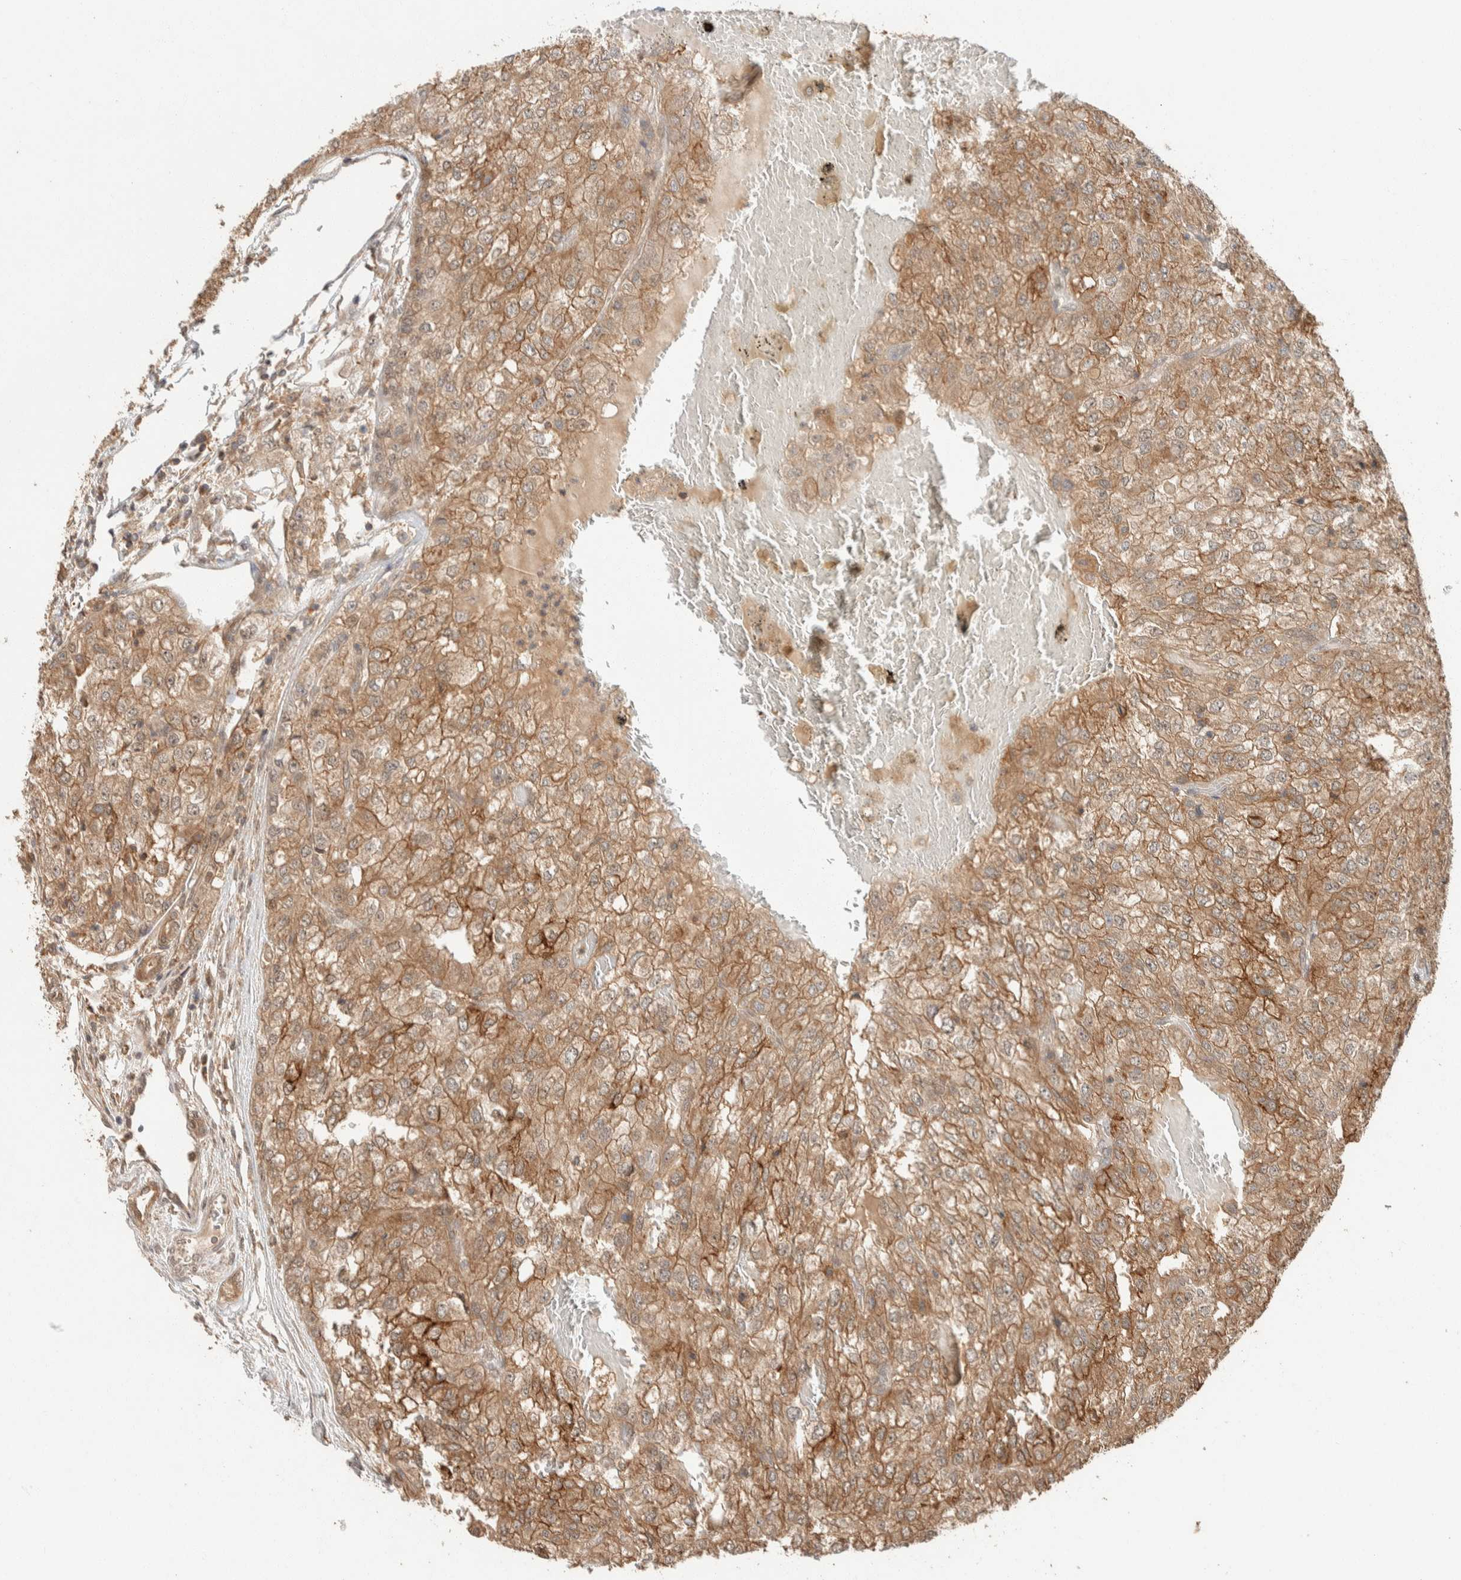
{"staining": {"intensity": "moderate", "quantity": ">75%", "location": "cytoplasmic/membranous"}, "tissue": "renal cancer", "cell_type": "Tumor cells", "image_type": "cancer", "snomed": [{"axis": "morphology", "description": "Adenocarcinoma, NOS"}, {"axis": "topography", "description": "Kidney"}], "caption": "Renal cancer tissue exhibits moderate cytoplasmic/membranous staining in approximately >75% of tumor cells", "gene": "ZNF567", "patient": {"sex": "female", "age": 54}}